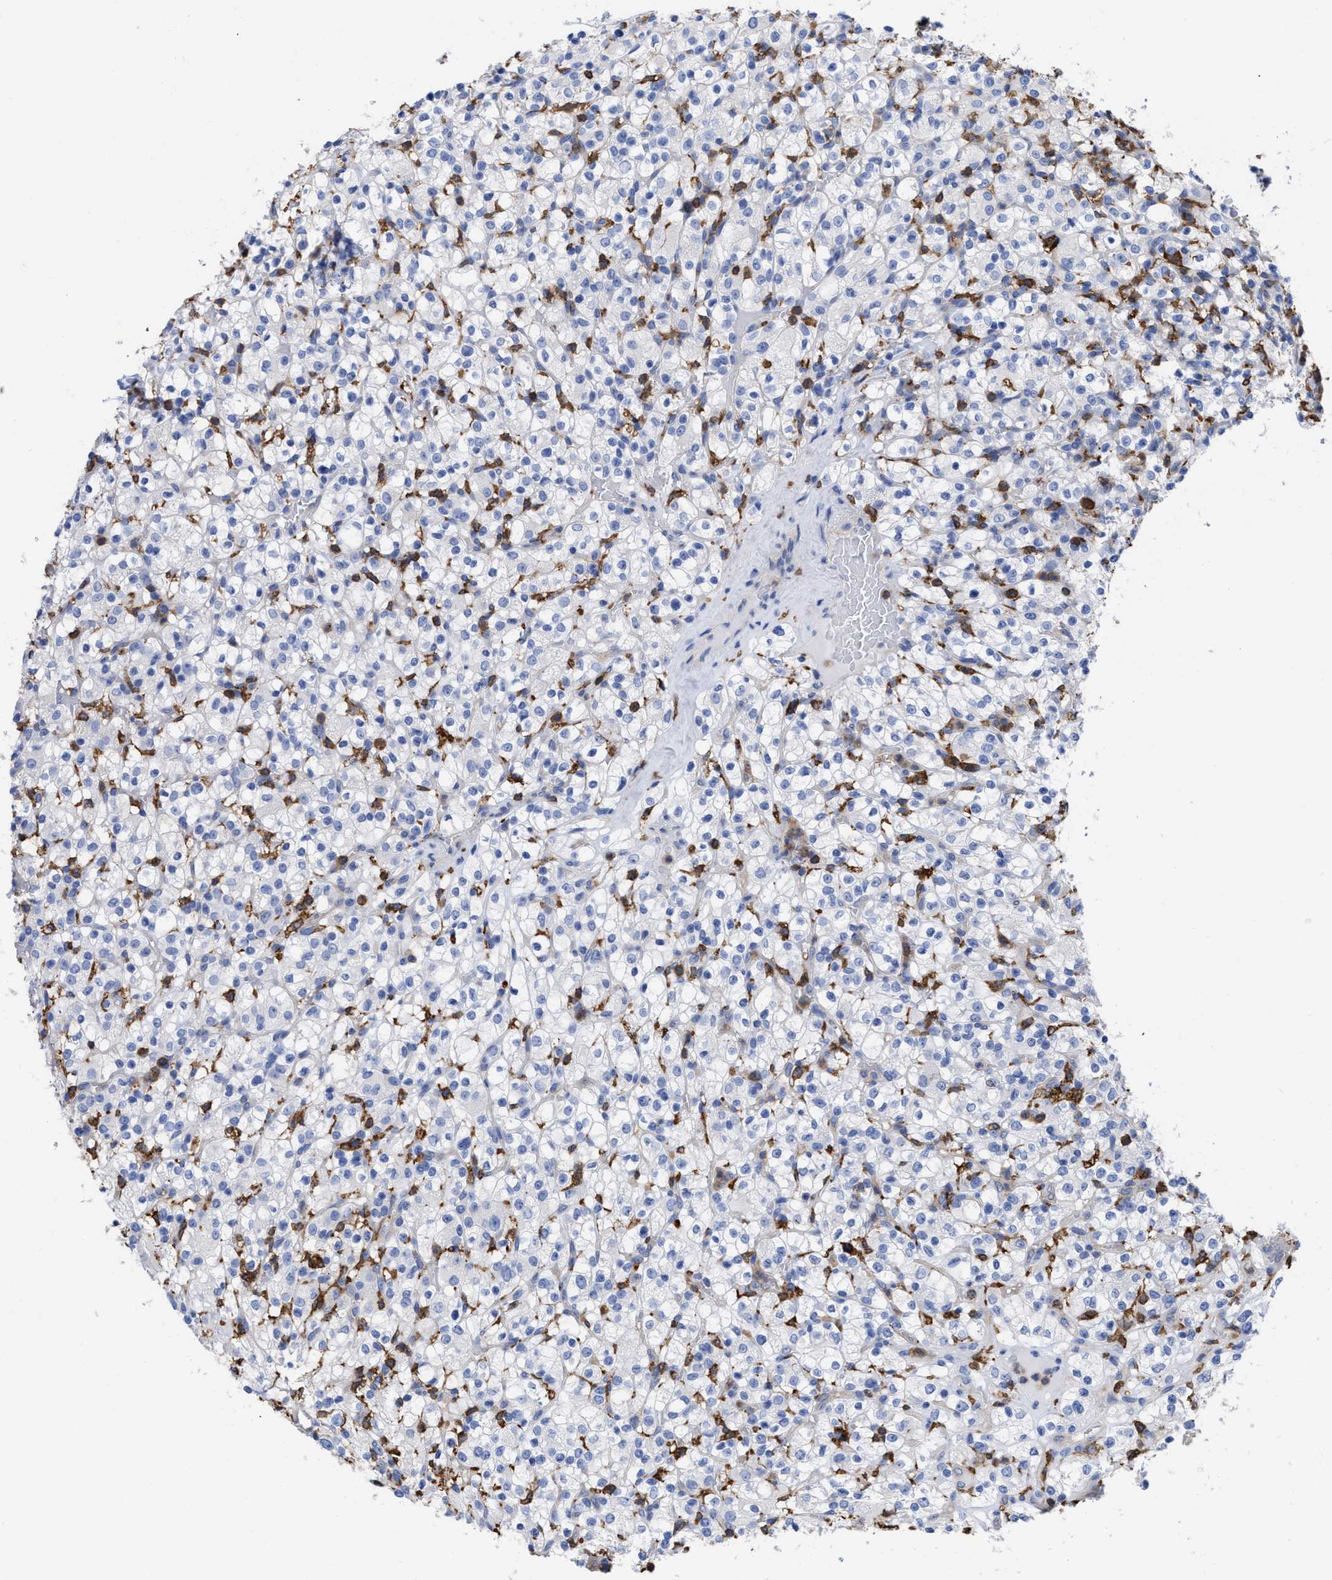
{"staining": {"intensity": "negative", "quantity": "none", "location": "none"}, "tissue": "renal cancer", "cell_type": "Tumor cells", "image_type": "cancer", "snomed": [{"axis": "morphology", "description": "Normal tissue, NOS"}, {"axis": "morphology", "description": "Adenocarcinoma, NOS"}, {"axis": "topography", "description": "Kidney"}], "caption": "Human renal cancer stained for a protein using immunohistochemistry shows no staining in tumor cells.", "gene": "HCLS1", "patient": {"sex": "female", "age": 72}}